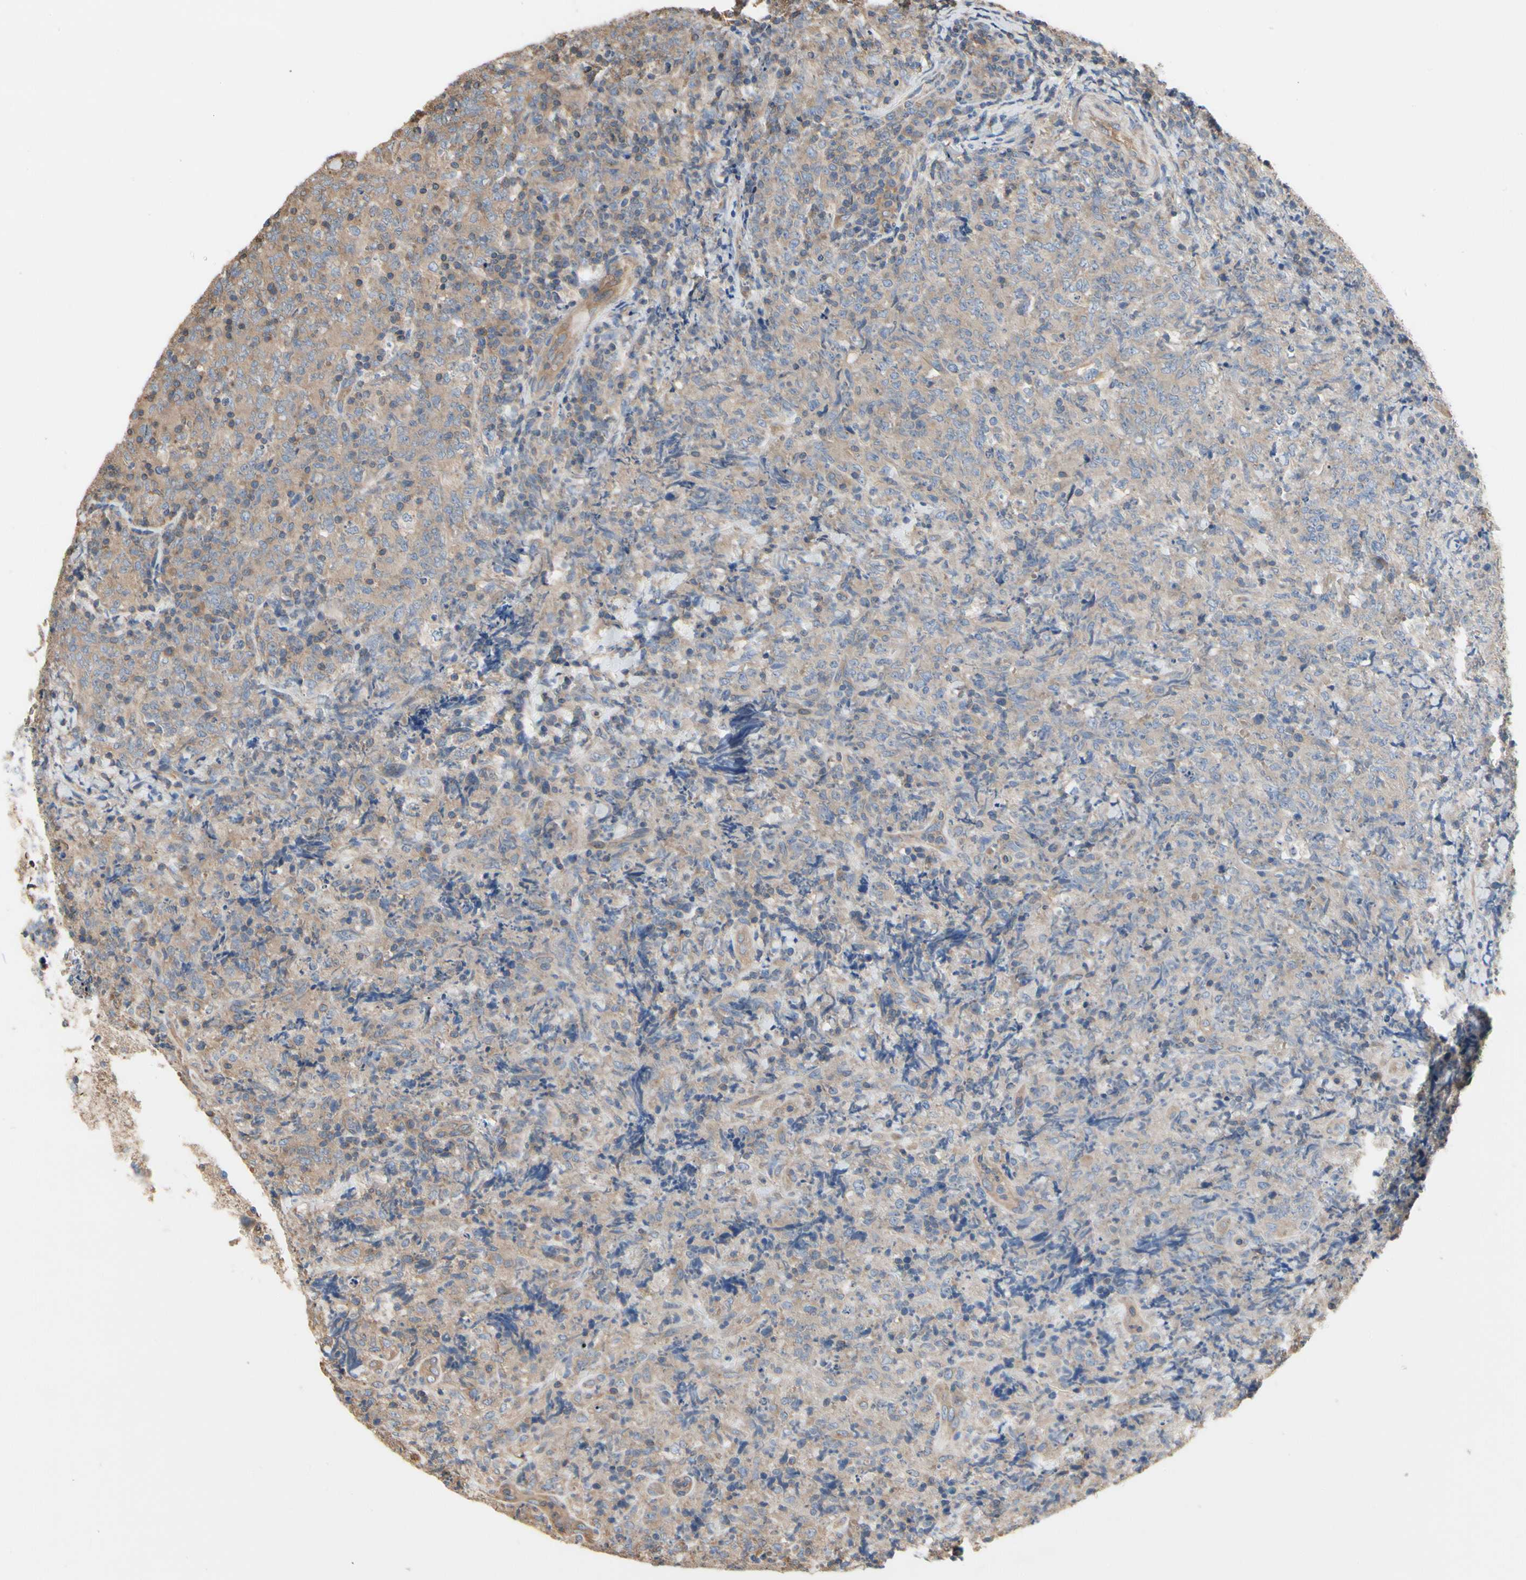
{"staining": {"intensity": "weak", "quantity": ">75%", "location": "cytoplasmic/membranous"}, "tissue": "lymphoma", "cell_type": "Tumor cells", "image_type": "cancer", "snomed": [{"axis": "morphology", "description": "Malignant lymphoma, non-Hodgkin's type, High grade"}, {"axis": "topography", "description": "Tonsil"}], "caption": "Weak cytoplasmic/membranous positivity is identified in approximately >75% of tumor cells in high-grade malignant lymphoma, non-Hodgkin's type.", "gene": "PDZK1", "patient": {"sex": "female", "age": 36}}